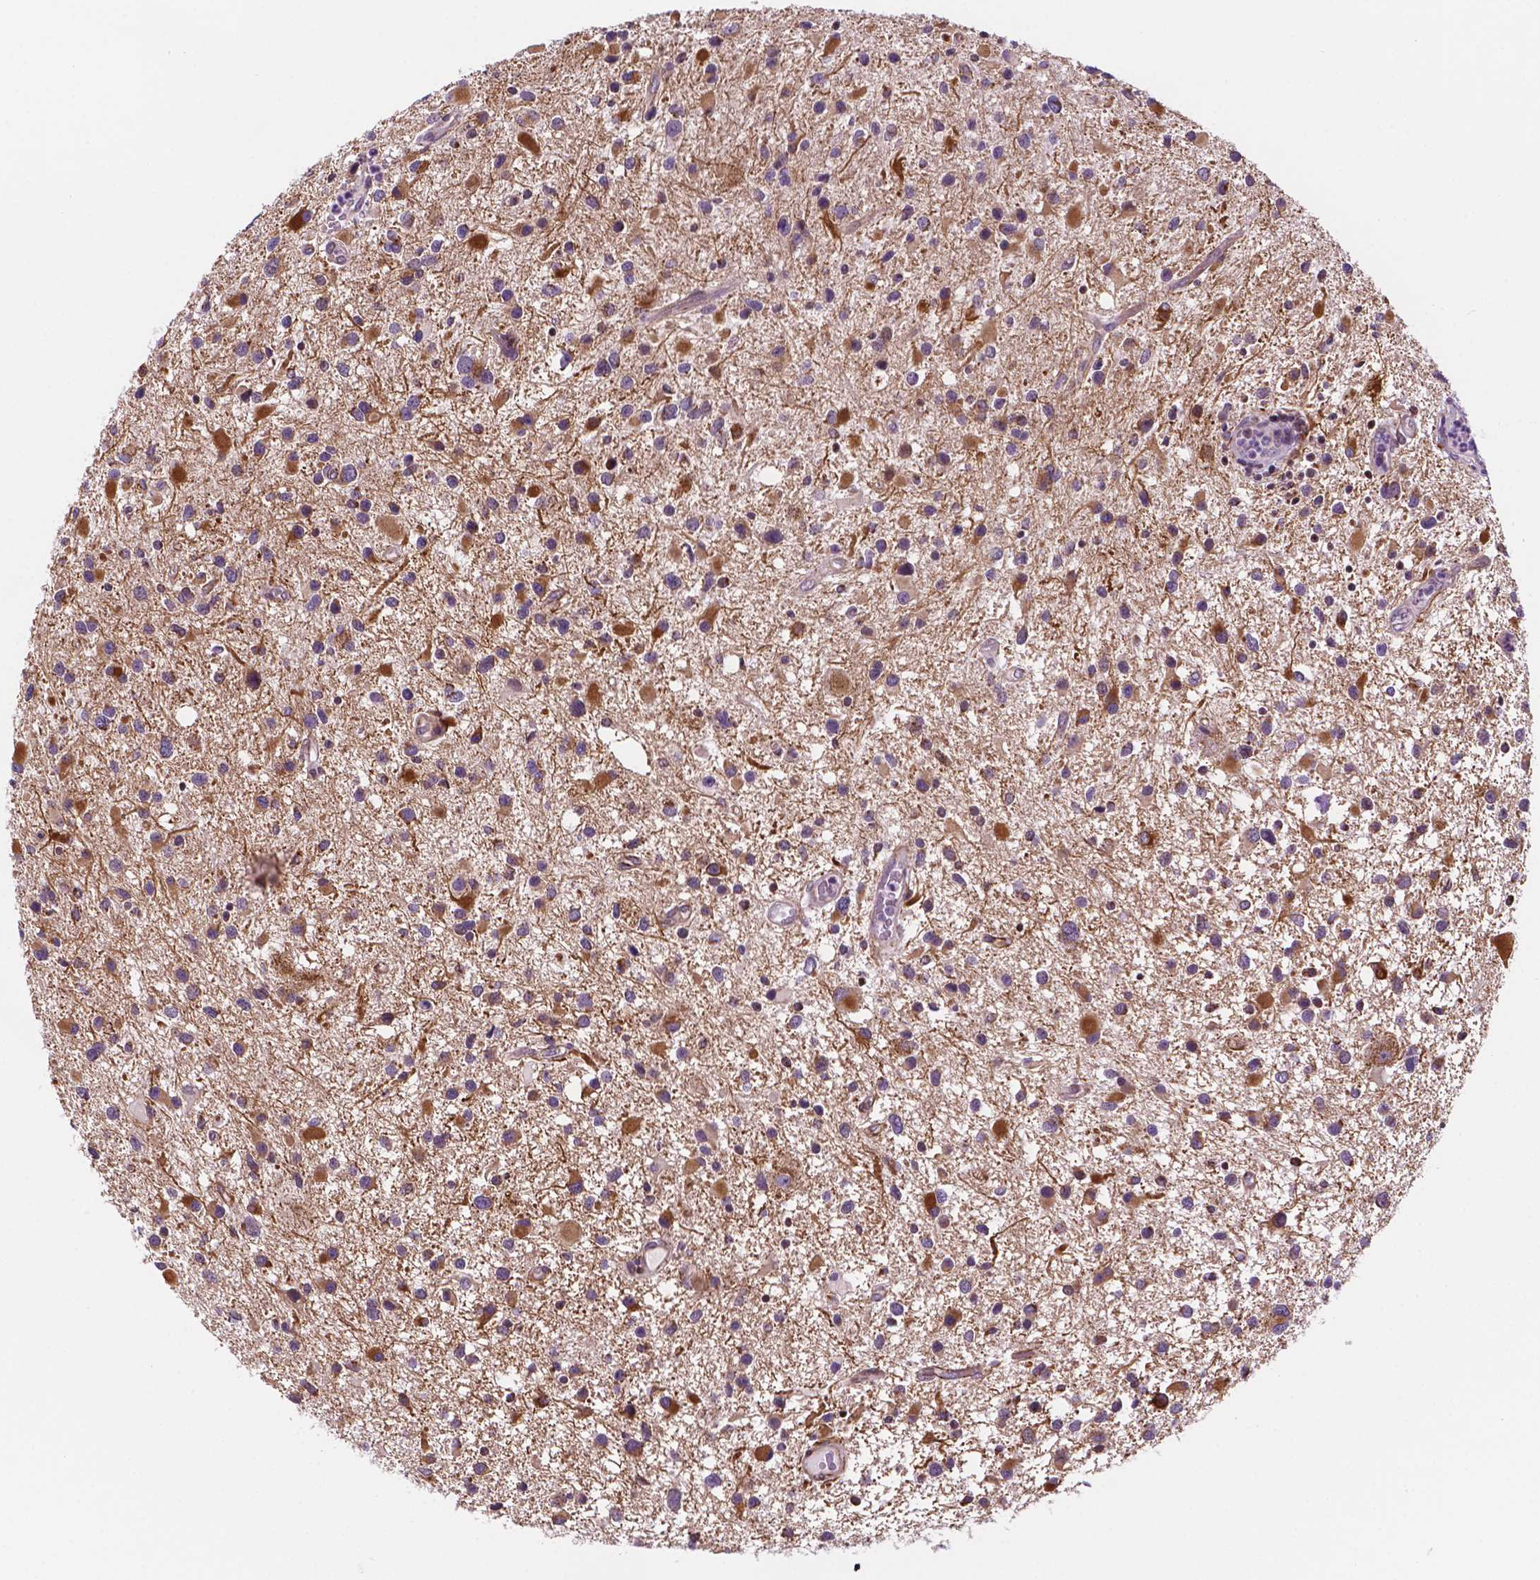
{"staining": {"intensity": "moderate", "quantity": ">75%", "location": "cytoplasmic/membranous"}, "tissue": "glioma", "cell_type": "Tumor cells", "image_type": "cancer", "snomed": [{"axis": "morphology", "description": "Glioma, malignant, Low grade"}, {"axis": "topography", "description": "Brain"}], "caption": "Human low-grade glioma (malignant) stained with a protein marker reveals moderate staining in tumor cells.", "gene": "GEMIN4", "patient": {"sex": "female", "age": 32}}